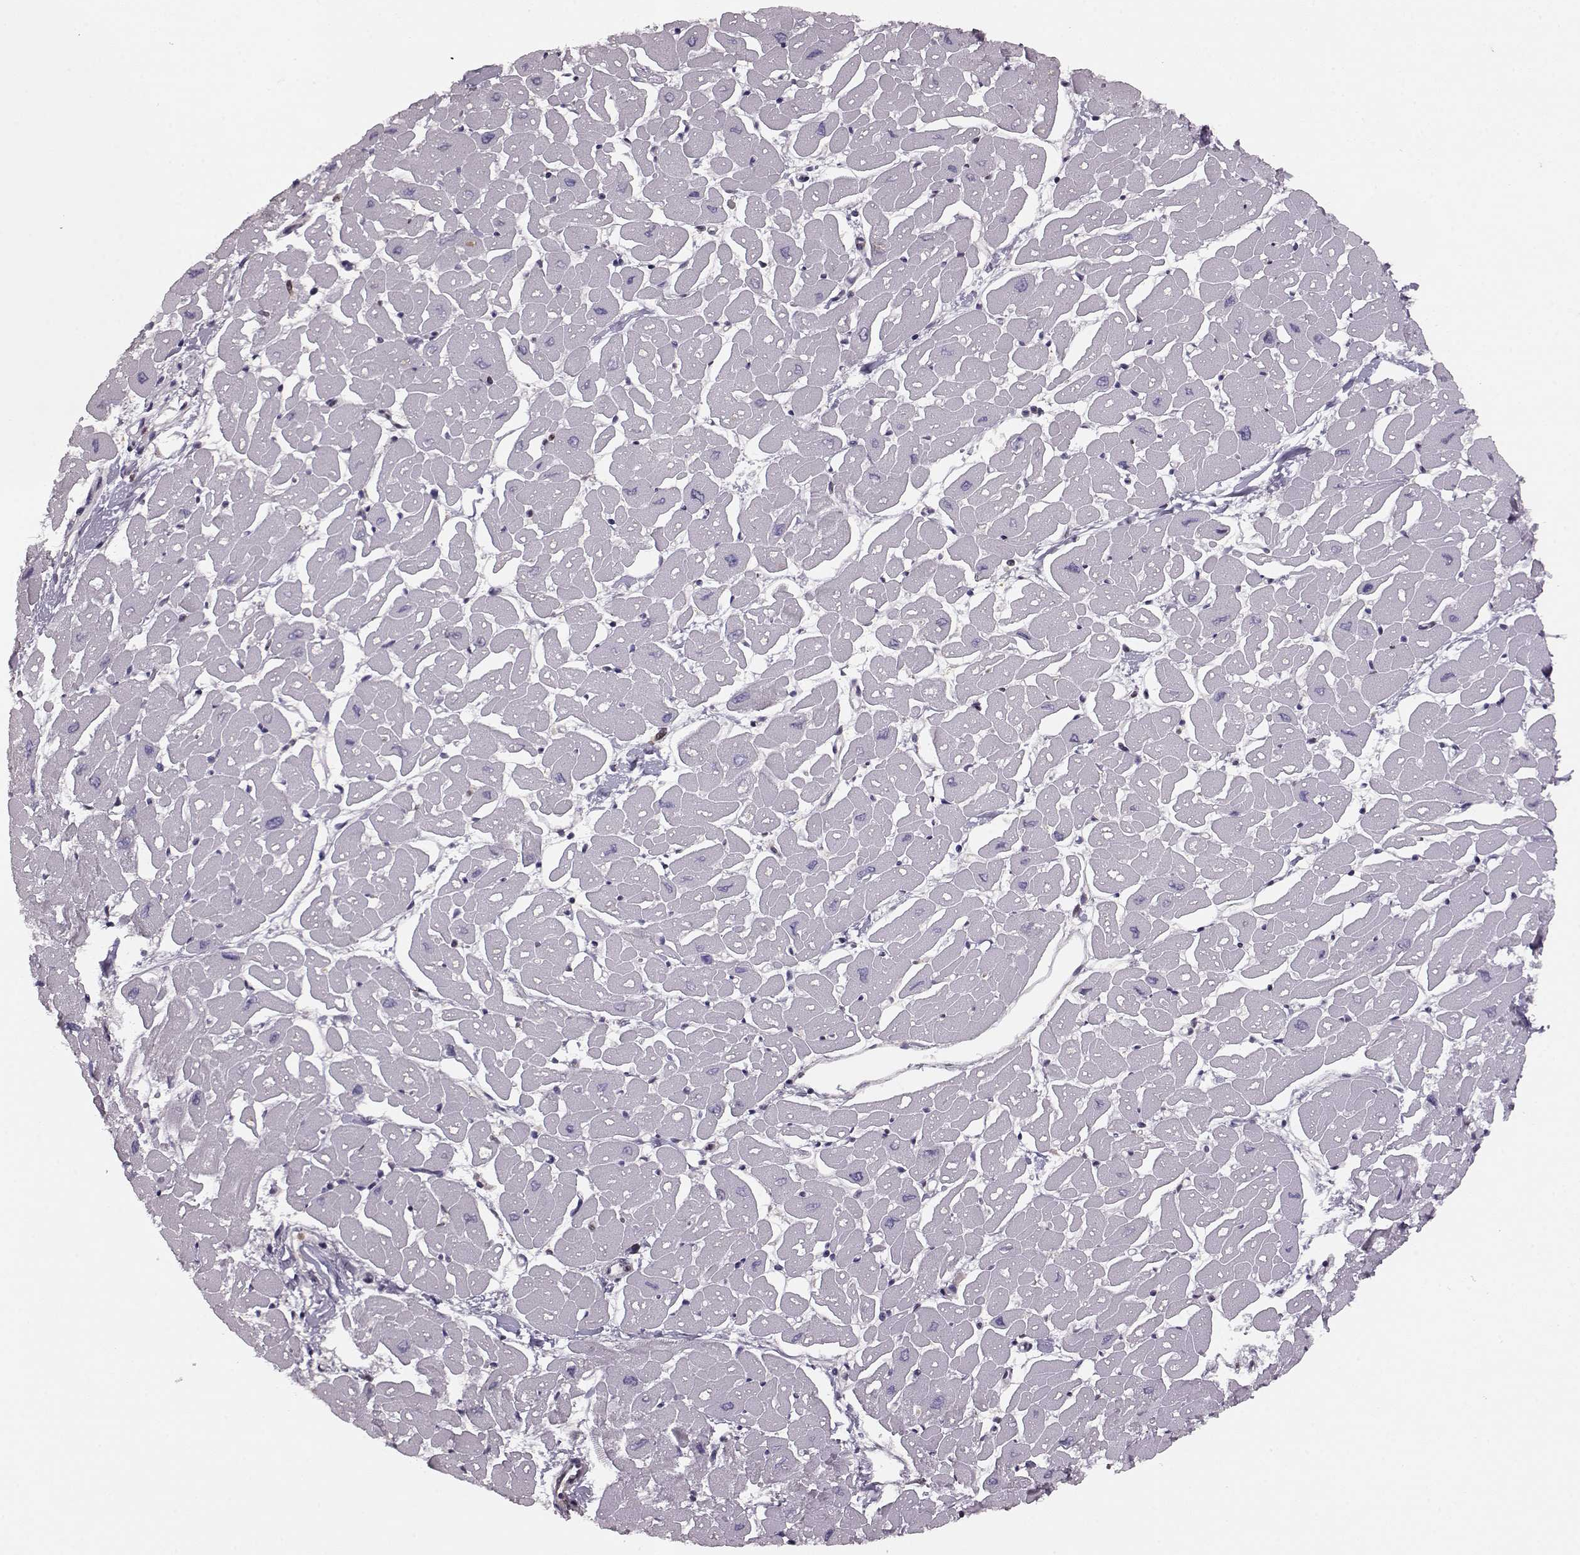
{"staining": {"intensity": "negative", "quantity": "none", "location": "none"}, "tissue": "heart muscle", "cell_type": "Cardiomyocytes", "image_type": "normal", "snomed": [{"axis": "morphology", "description": "Normal tissue, NOS"}, {"axis": "topography", "description": "Heart"}], "caption": "This is an immunohistochemistry micrograph of normal heart muscle. There is no staining in cardiomyocytes.", "gene": "KLF6", "patient": {"sex": "male", "age": 57}}